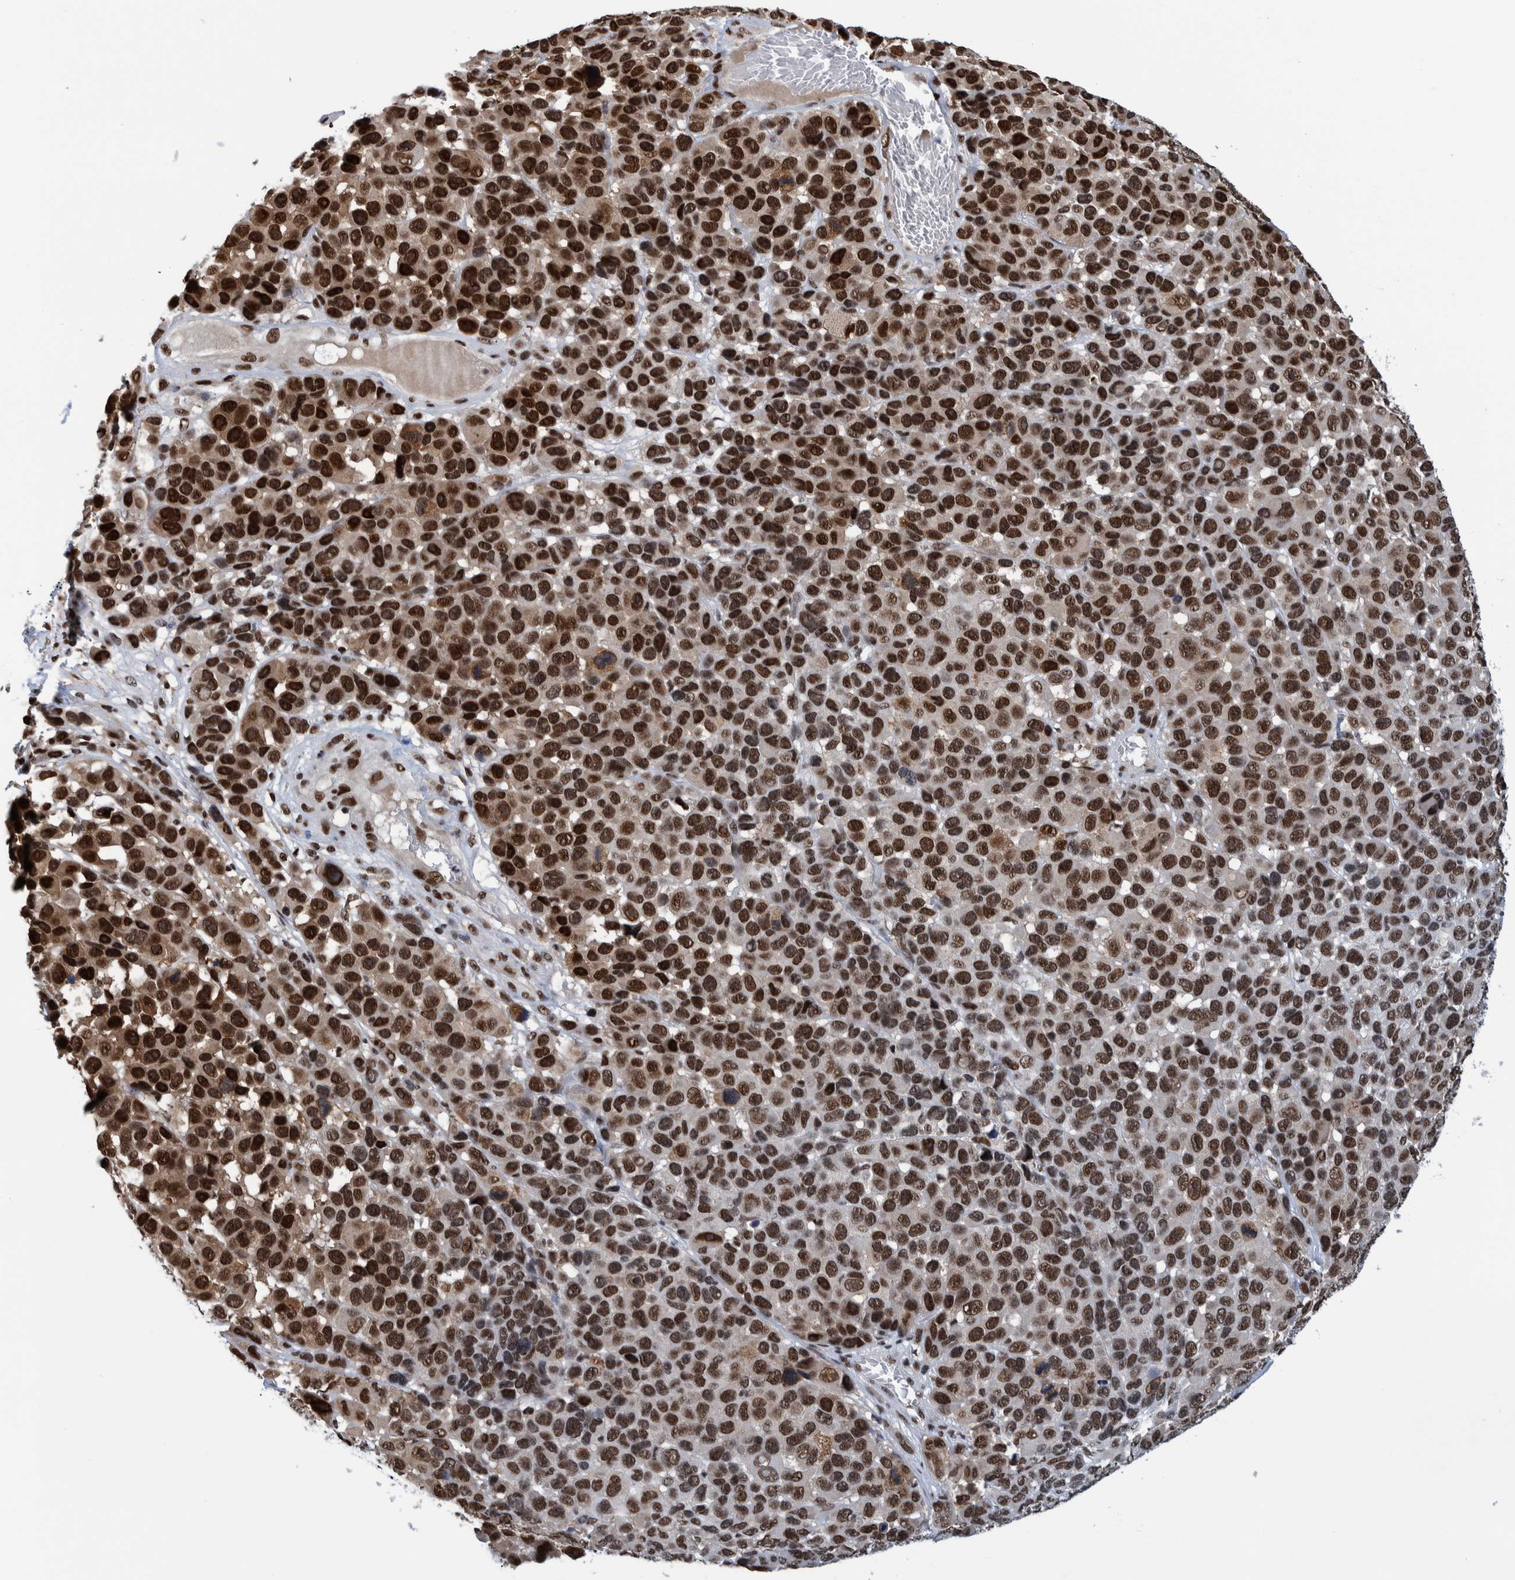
{"staining": {"intensity": "strong", "quantity": ">75%", "location": "nuclear"}, "tissue": "melanoma", "cell_type": "Tumor cells", "image_type": "cancer", "snomed": [{"axis": "morphology", "description": "Malignant melanoma, NOS"}, {"axis": "topography", "description": "Skin"}], "caption": "This micrograph displays melanoma stained with immunohistochemistry (IHC) to label a protein in brown. The nuclear of tumor cells show strong positivity for the protein. Nuclei are counter-stained blue.", "gene": "EFTUD2", "patient": {"sex": "male", "age": 53}}